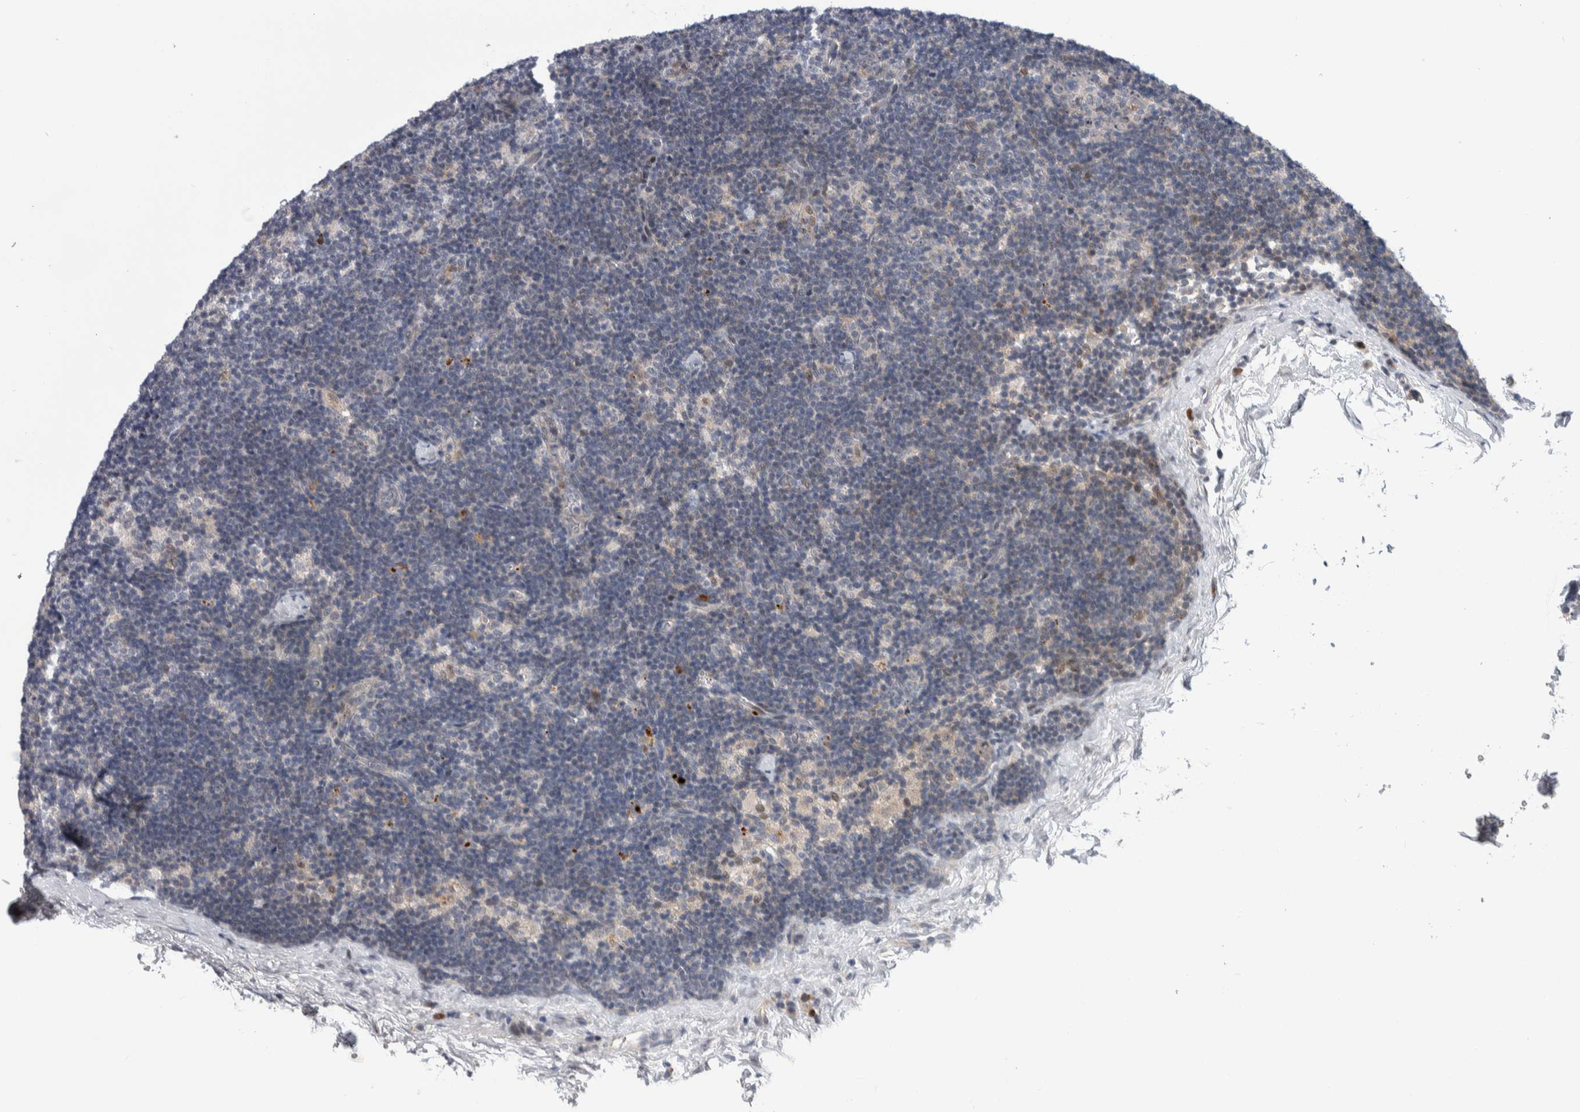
{"staining": {"intensity": "weak", "quantity": "<25%", "location": "cytoplasmic/membranous"}, "tissue": "lymph node", "cell_type": "Germinal center cells", "image_type": "normal", "snomed": [{"axis": "morphology", "description": "Normal tissue, NOS"}, {"axis": "topography", "description": "Lymph node"}], "caption": "IHC histopathology image of normal lymph node: lymph node stained with DAB shows no significant protein expression in germinal center cells.", "gene": "PRRG4", "patient": {"sex": "female", "age": 22}}